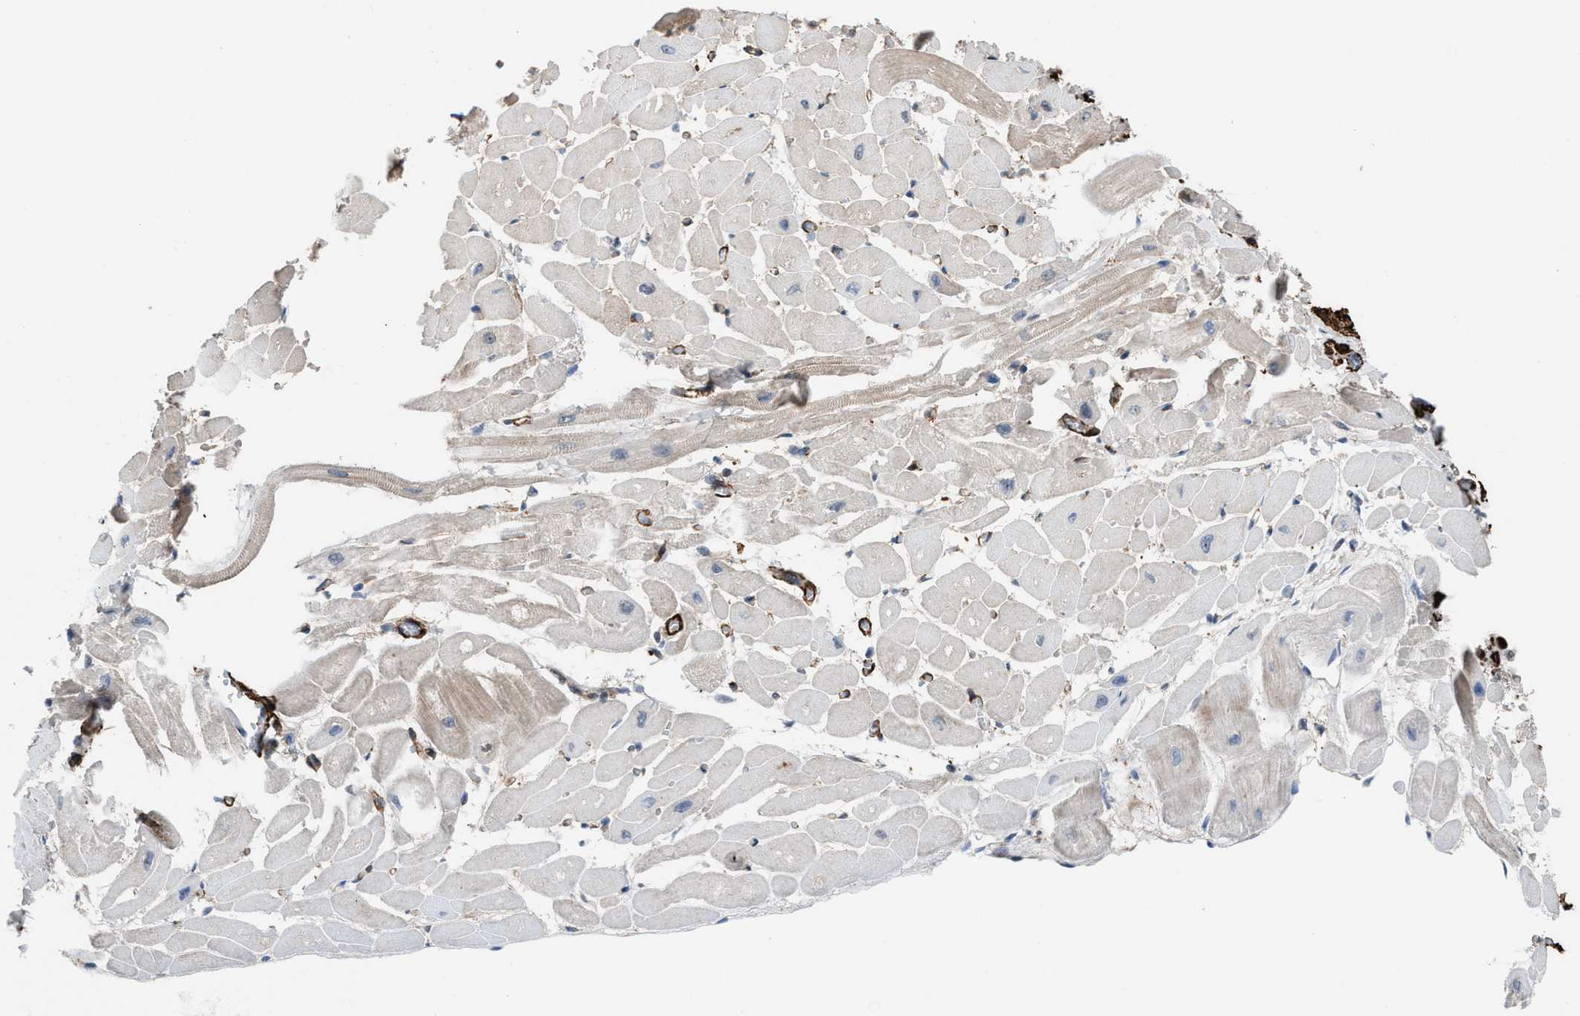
{"staining": {"intensity": "weak", "quantity": "<25%", "location": "cytoplasmic/membranous"}, "tissue": "heart muscle", "cell_type": "Cardiomyocytes", "image_type": "normal", "snomed": [{"axis": "morphology", "description": "Normal tissue, NOS"}, {"axis": "topography", "description": "Heart"}], "caption": "This image is of unremarkable heart muscle stained with immunohistochemistry (IHC) to label a protein in brown with the nuclei are counter-stained blue. There is no expression in cardiomyocytes.", "gene": "NQO2", "patient": {"sex": "male", "age": 45}}